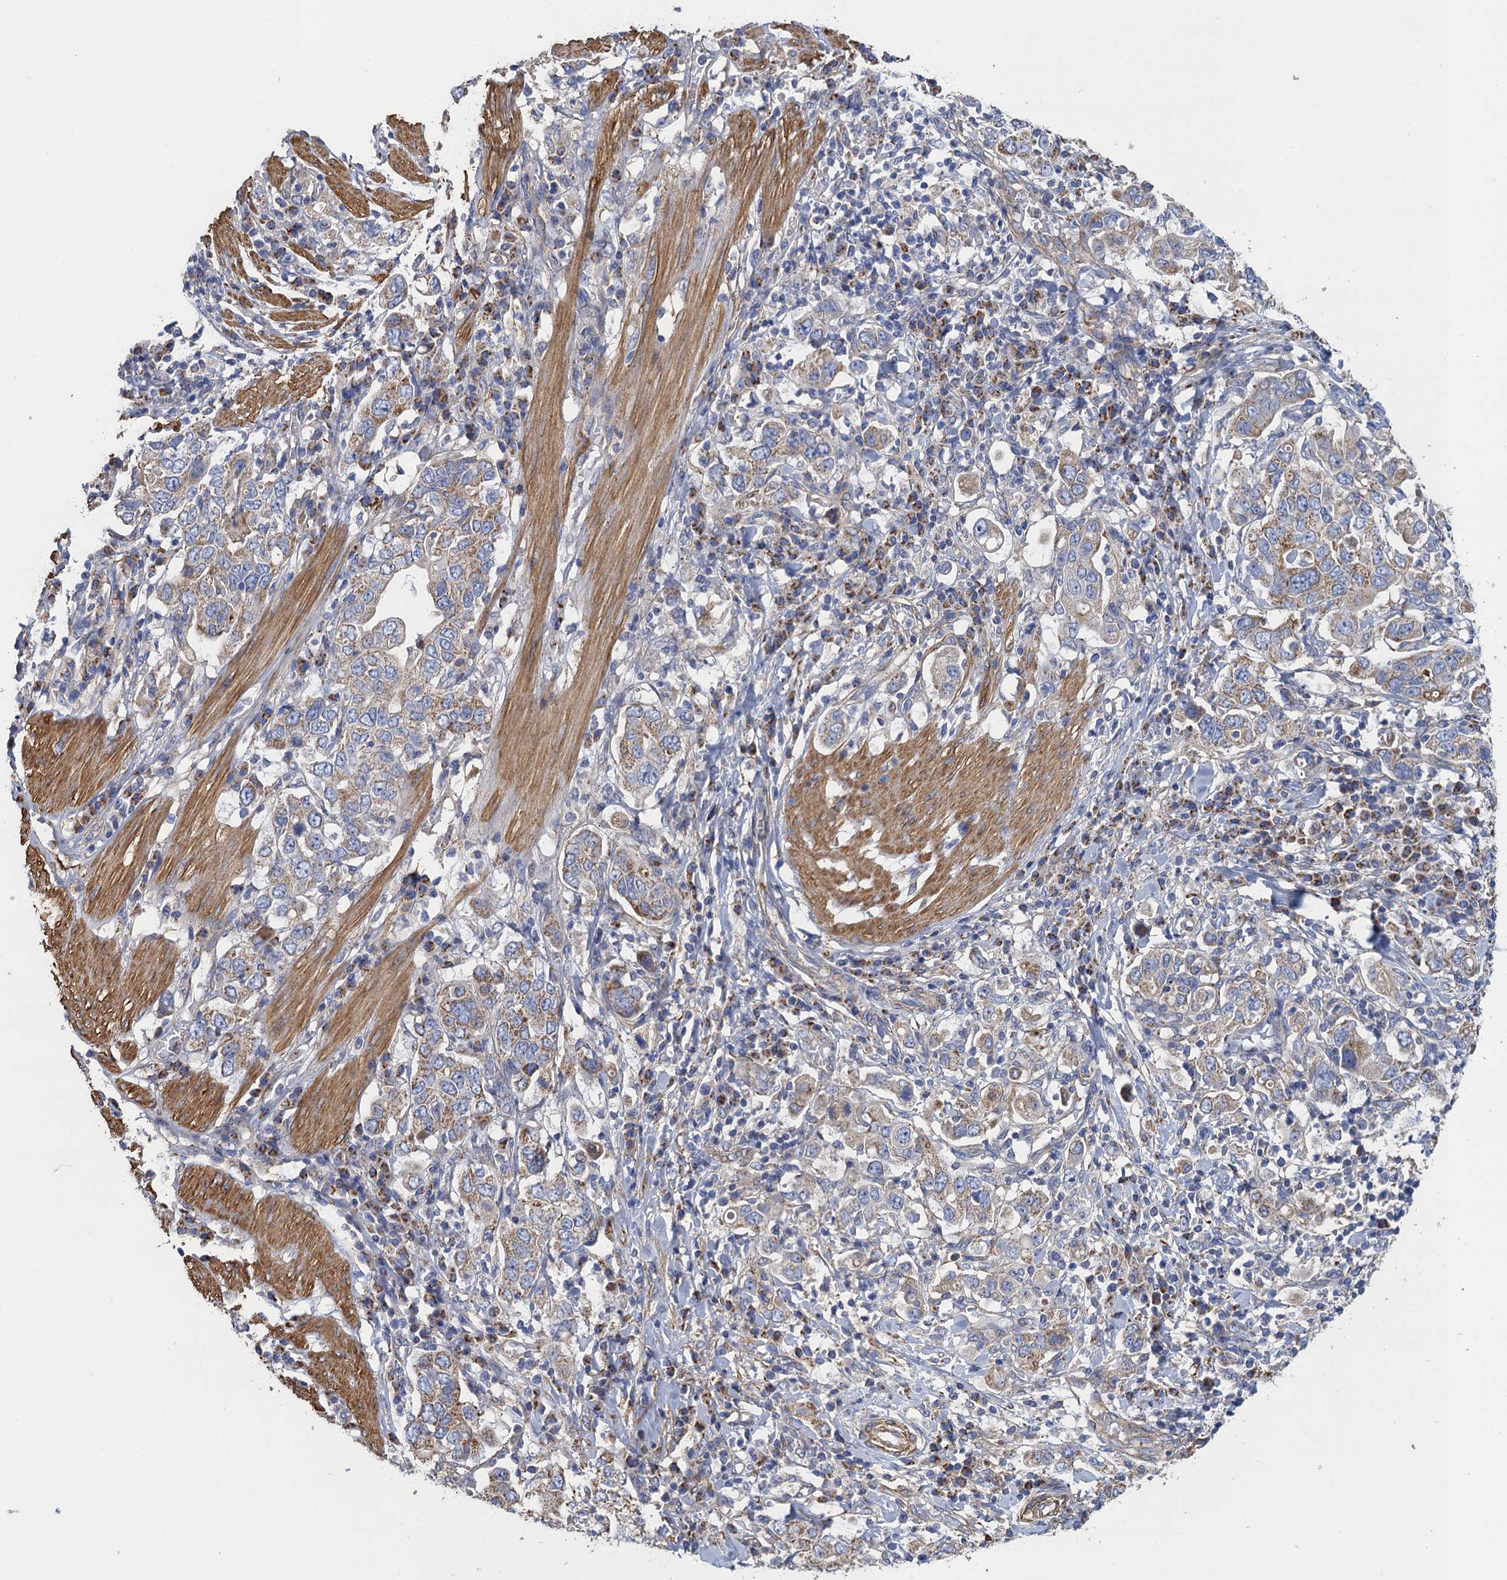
{"staining": {"intensity": "weak", "quantity": "25%-75%", "location": "cytoplasmic/membranous"}, "tissue": "stomach cancer", "cell_type": "Tumor cells", "image_type": "cancer", "snomed": [{"axis": "morphology", "description": "Adenocarcinoma, NOS"}, {"axis": "topography", "description": "Stomach, upper"}], "caption": "Protein staining by immunohistochemistry shows weak cytoplasmic/membranous expression in approximately 25%-75% of tumor cells in stomach cancer (adenocarcinoma).", "gene": "GCSH", "patient": {"sex": "male", "age": 62}}